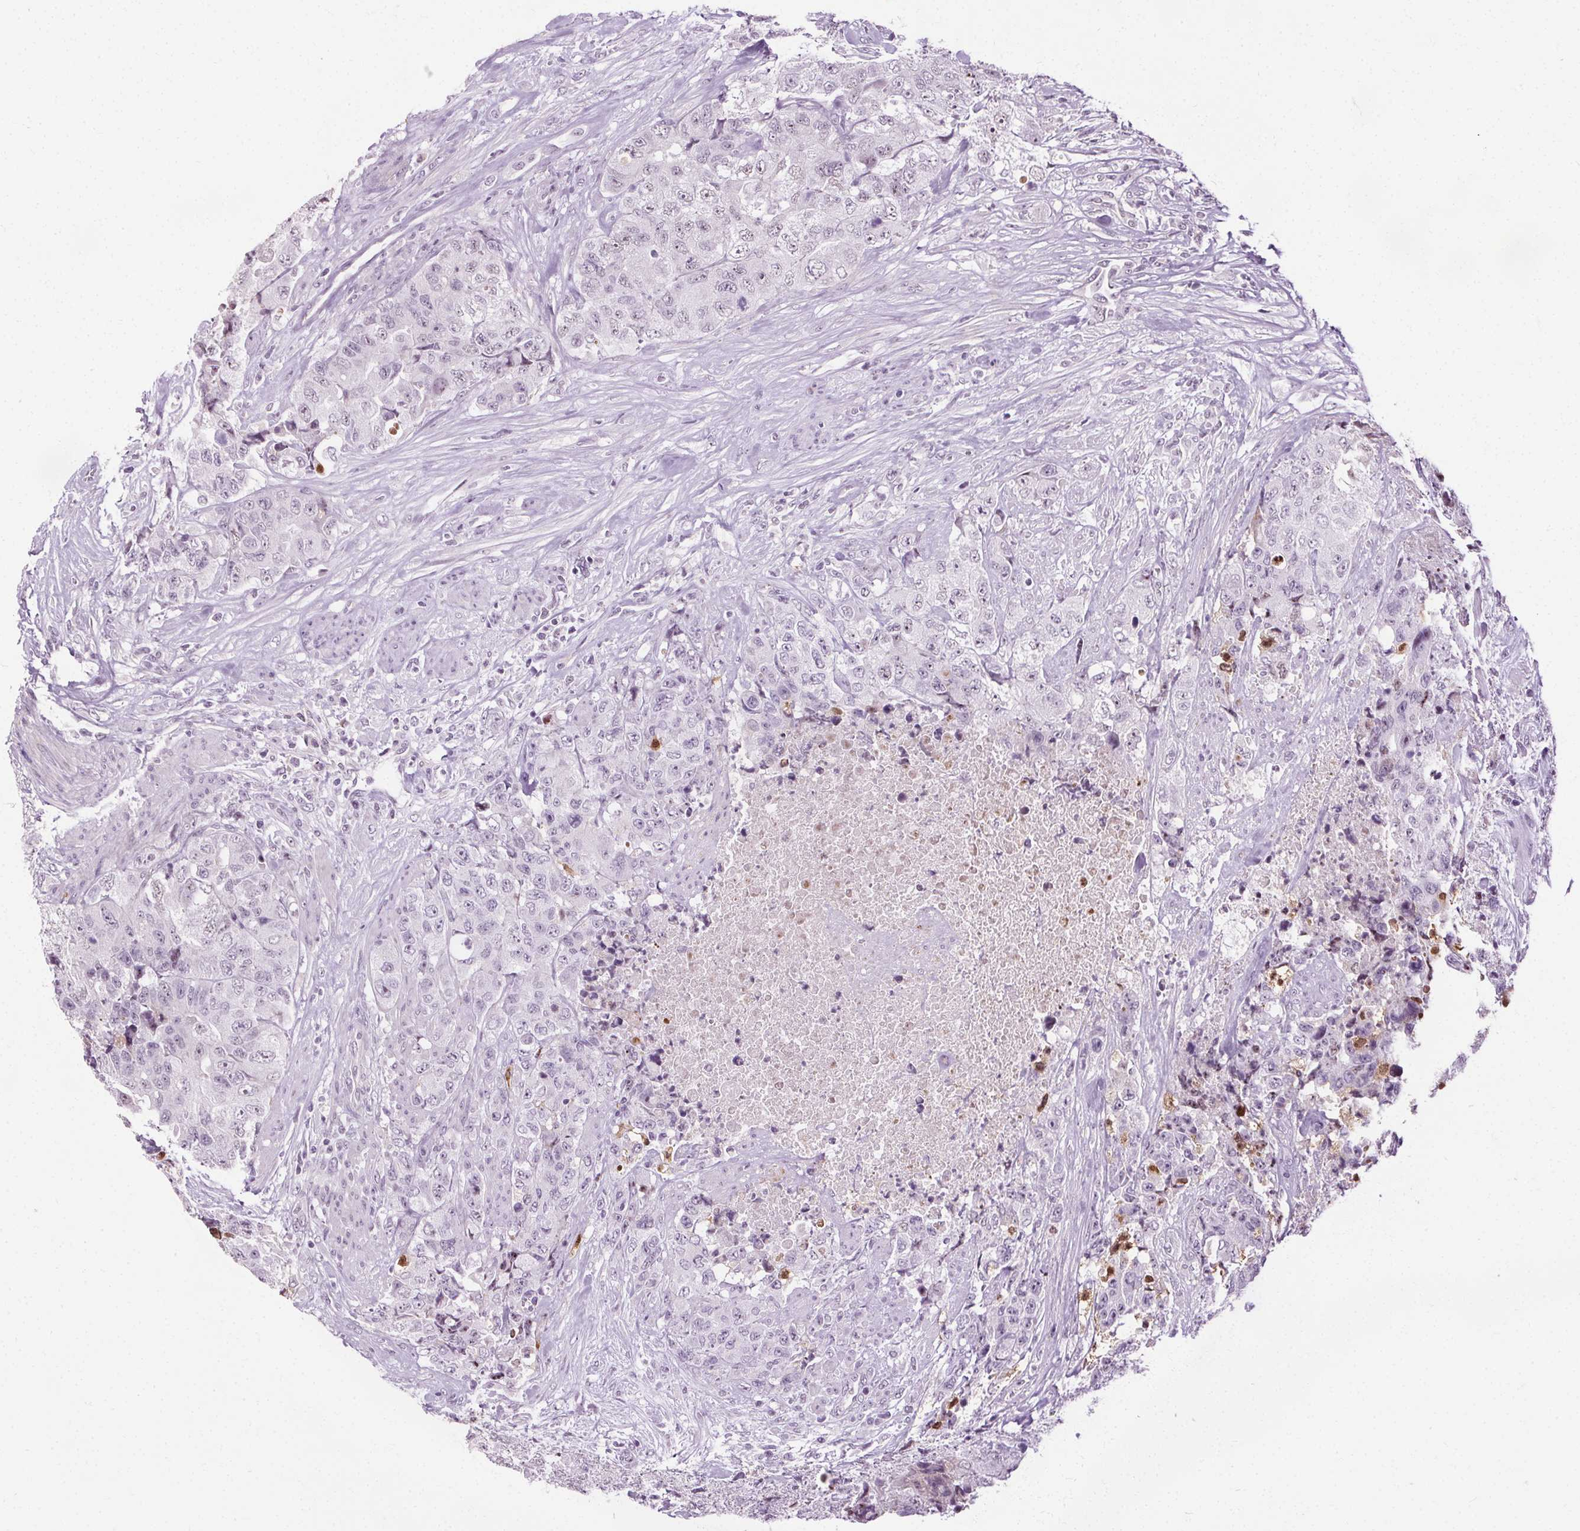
{"staining": {"intensity": "negative", "quantity": "none", "location": "none"}, "tissue": "urothelial cancer", "cell_type": "Tumor cells", "image_type": "cancer", "snomed": [{"axis": "morphology", "description": "Urothelial carcinoma, High grade"}, {"axis": "topography", "description": "Urinary bladder"}], "caption": "A high-resolution image shows immunohistochemistry (IHC) staining of urothelial cancer, which displays no significant positivity in tumor cells. (DAB (3,3'-diaminobenzidine) immunohistochemistry (IHC) visualized using brightfield microscopy, high magnification).", "gene": "CEBPA", "patient": {"sex": "female", "age": 78}}